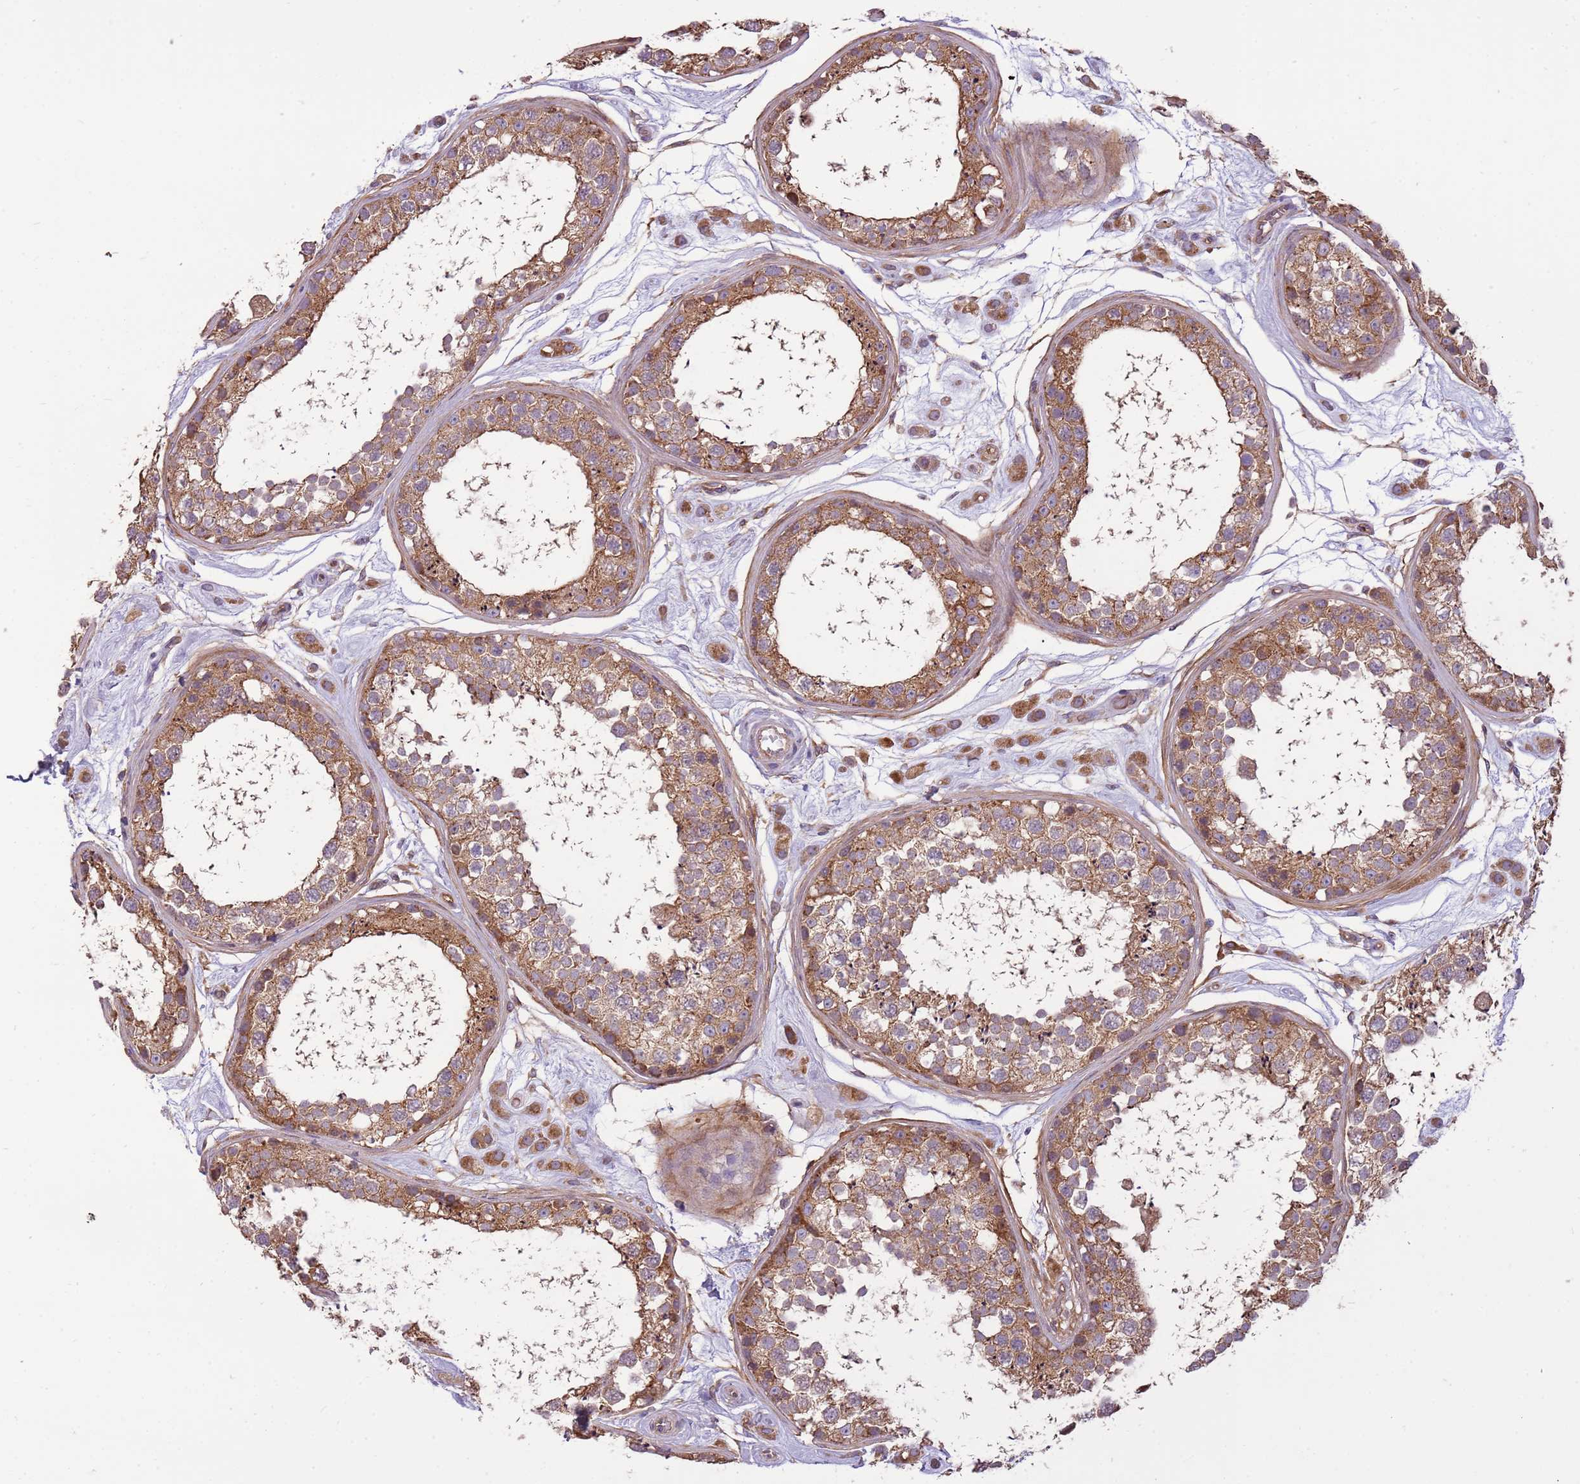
{"staining": {"intensity": "moderate", "quantity": ">75%", "location": "cytoplasmic/membranous"}, "tissue": "testis", "cell_type": "Cells in seminiferous ducts", "image_type": "normal", "snomed": [{"axis": "morphology", "description": "Normal tissue, NOS"}, {"axis": "topography", "description": "Testis"}], "caption": "Testis stained for a protein (brown) reveals moderate cytoplasmic/membranous positive positivity in approximately >75% of cells in seminiferous ducts.", "gene": "WASHC4", "patient": {"sex": "male", "age": 25}}